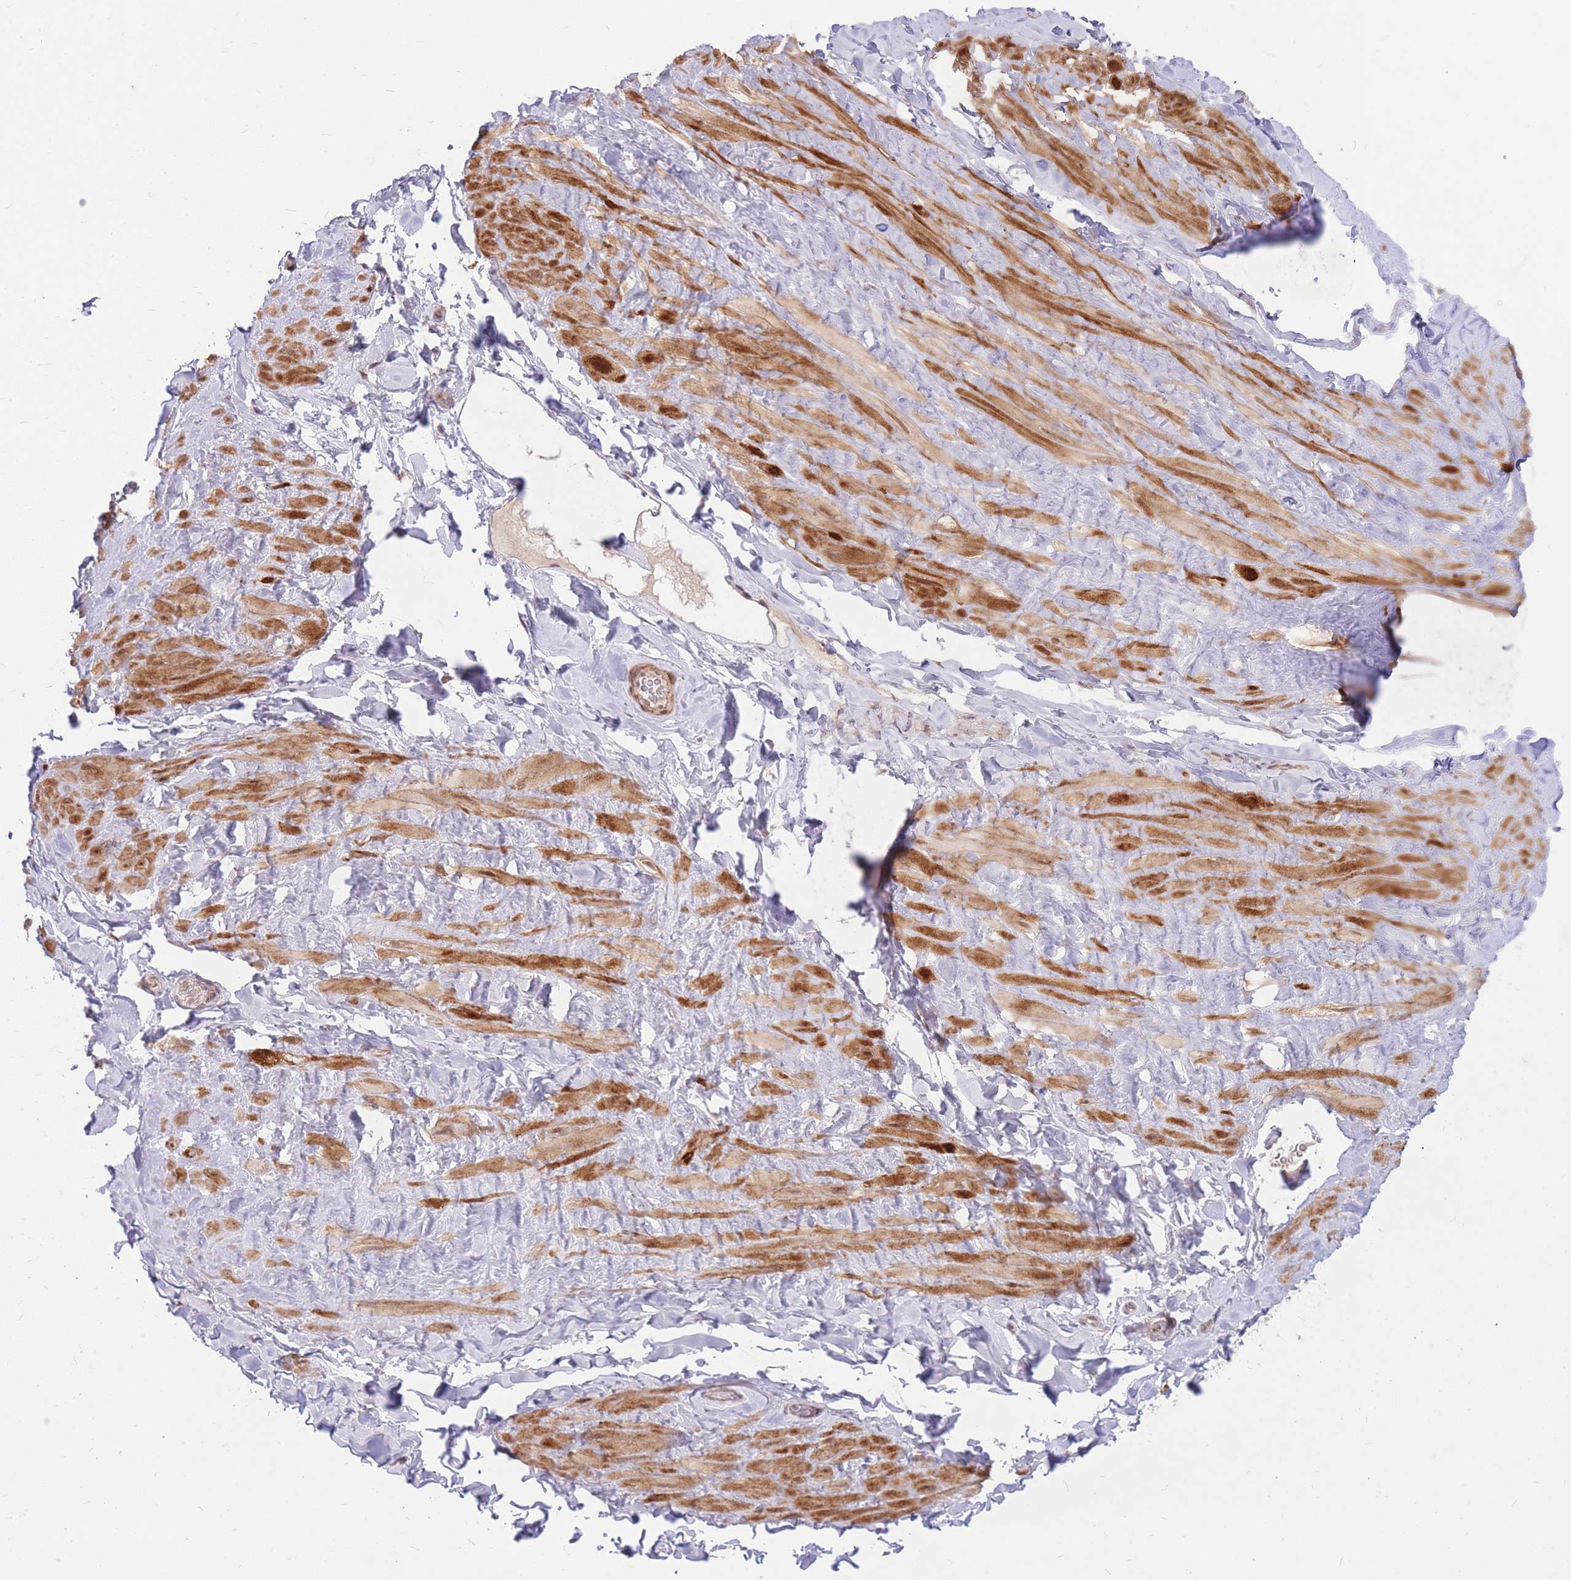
{"staining": {"intensity": "negative", "quantity": "none", "location": "none"}, "tissue": "soft tissue", "cell_type": "Fibroblasts", "image_type": "normal", "snomed": [{"axis": "morphology", "description": "Normal tissue, NOS"}, {"axis": "topography", "description": "Soft tissue"}, {"axis": "topography", "description": "Vascular tissue"}], "caption": "An image of human soft tissue is negative for staining in fibroblasts.", "gene": "ERCC2", "patient": {"sex": "male", "age": 41}}